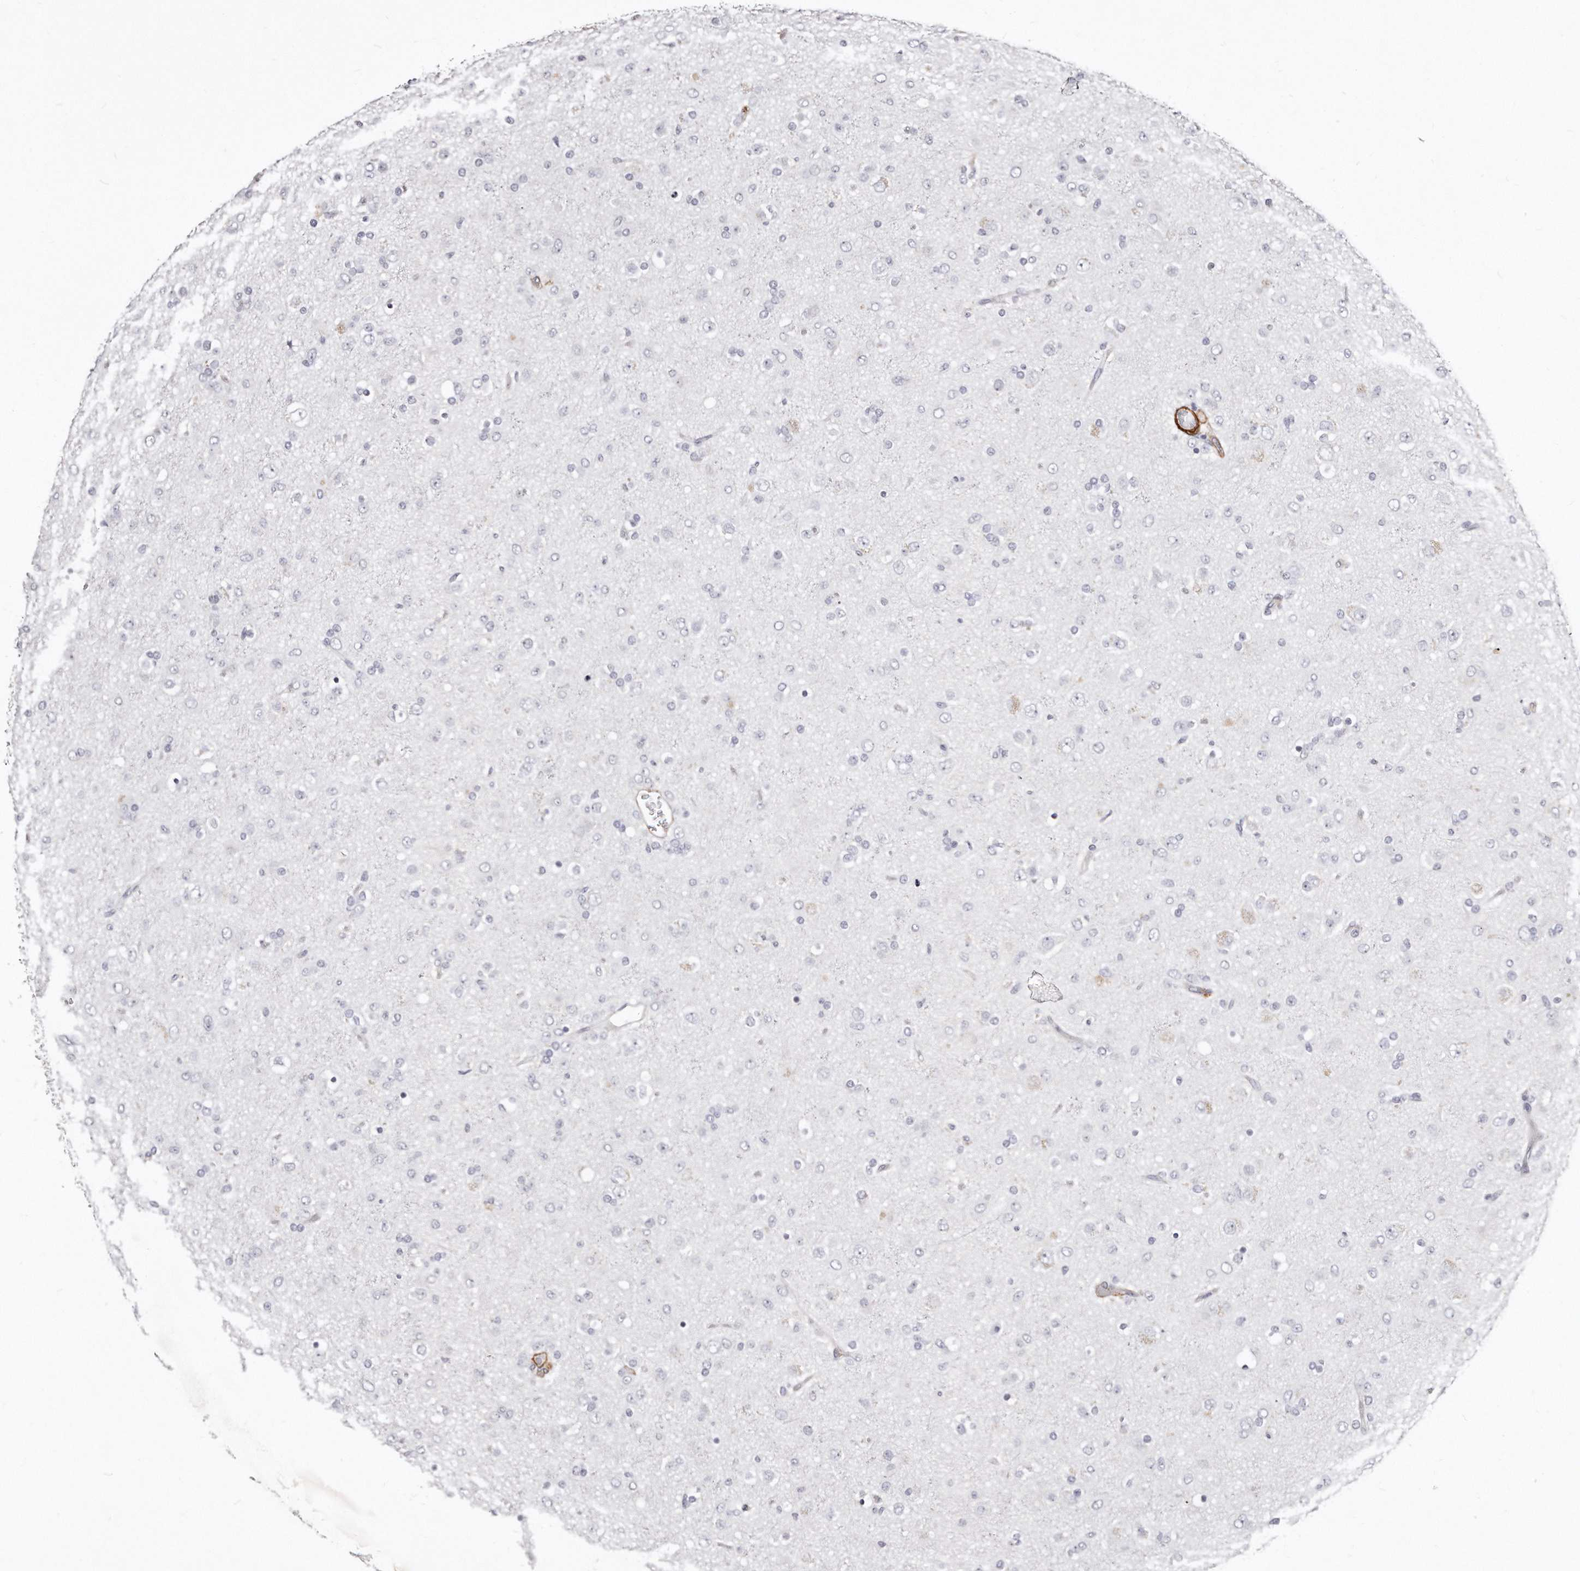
{"staining": {"intensity": "negative", "quantity": "none", "location": "none"}, "tissue": "glioma", "cell_type": "Tumor cells", "image_type": "cancer", "snomed": [{"axis": "morphology", "description": "Glioma, malignant, Low grade"}, {"axis": "topography", "description": "Brain"}], "caption": "Tumor cells show no significant protein staining in malignant glioma (low-grade).", "gene": "LMOD1", "patient": {"sex": "male", "age": 65}}